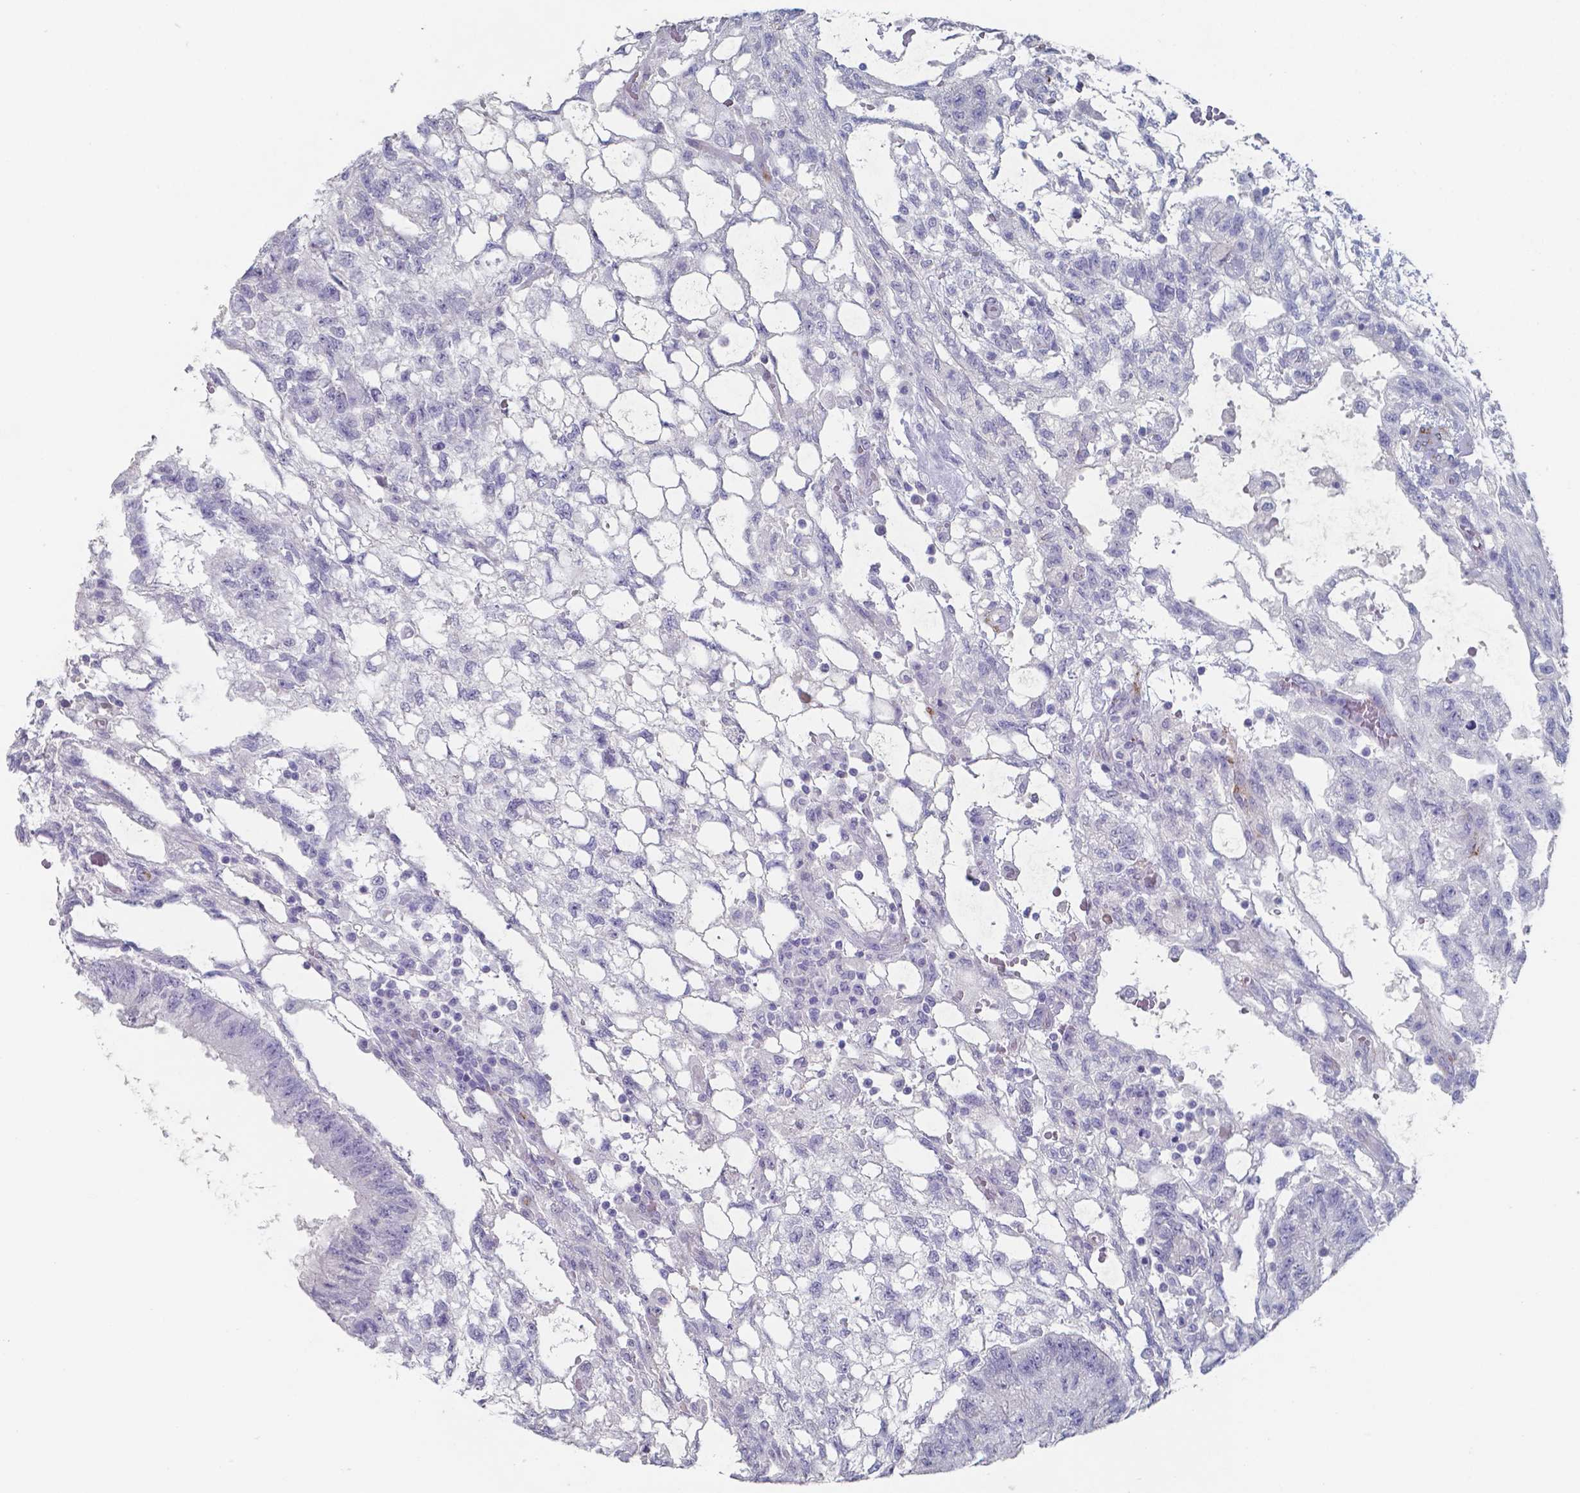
{"staining": {"intensity": "negative", "quantity": "none", "location": "none"}, "tissue": "testis cancer", "cell_type": "Tumor cells", "image_type": "cancer", "snomed": [{"axis": "morphology", "description": "Carcinoma, Embryonal, NOS"}, {"axis": "topography", "description": "Testis"}], "caption": "The image demonstrates no staining of tumor cells in embryonal carcinoma (testis). (Stains: DAB immunohistochemistry with hematoxylin counter stain, Microscopy: brightfield microscopy at high magnification).", "gene": "PLA2R1", "patient": {"sex": "male", "age": 32}}